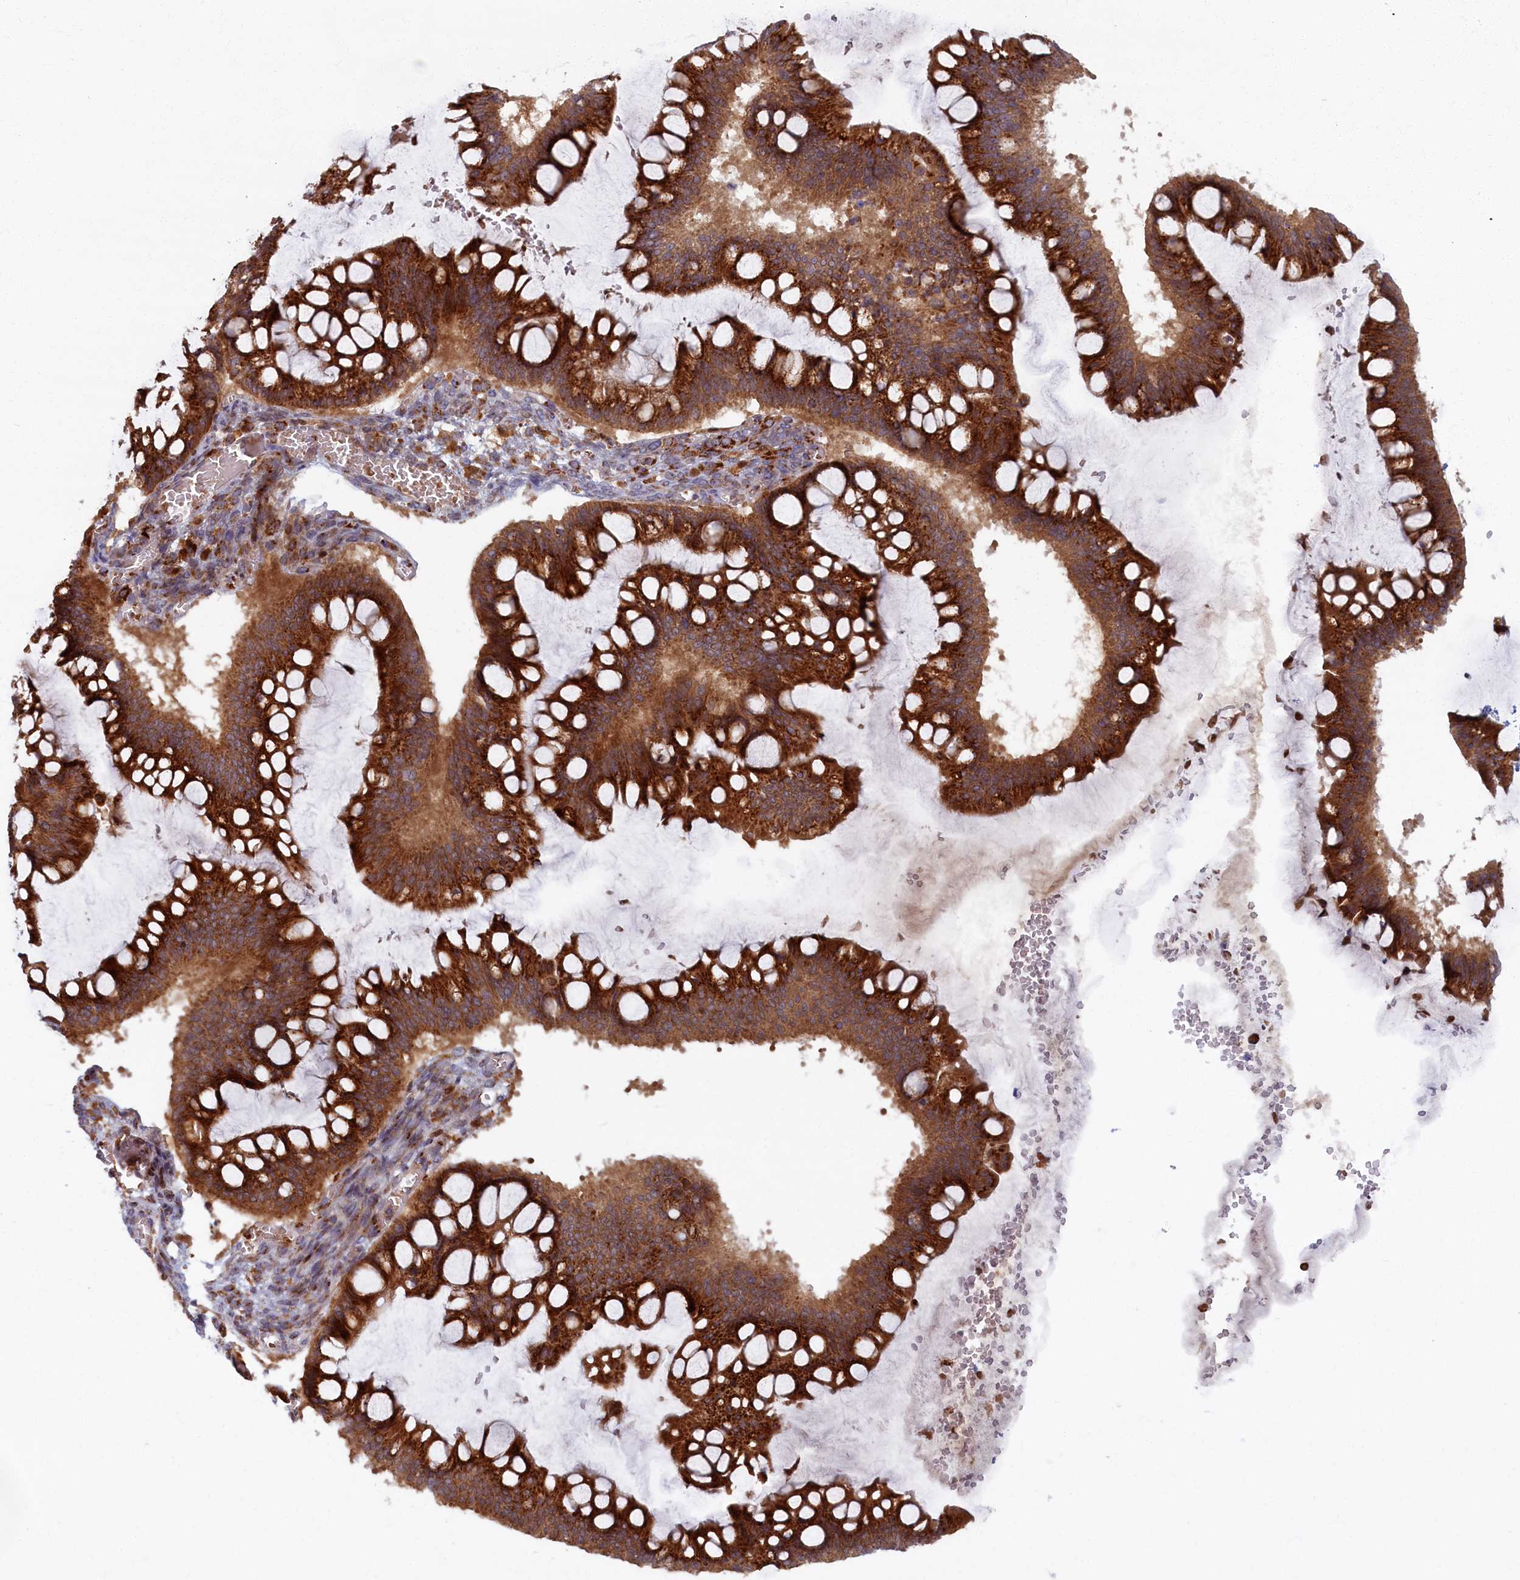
{"staining": {"intensity": "strong", "quantity": ">75%", "location": "cytoplasmic/membranous"}, "tissue": "ovarian cancer", "cell_type": "Tumor cells", "image_type": "cancer", "snomed": [{"axis": "morphology", "description": "Cystadenocarcinoma, mucinous, NOS"}, {"axis": "topography", "description": "Ovary"}], "caption": "This is a histology image of IHC staining of mucinous cystadenocarcinoma (ovarian), which shows strong expression in the cytoplasmic/membranous of tumor cells.", "gene": "BLVRB", "patient": {"sex": "female", "age": 73}}